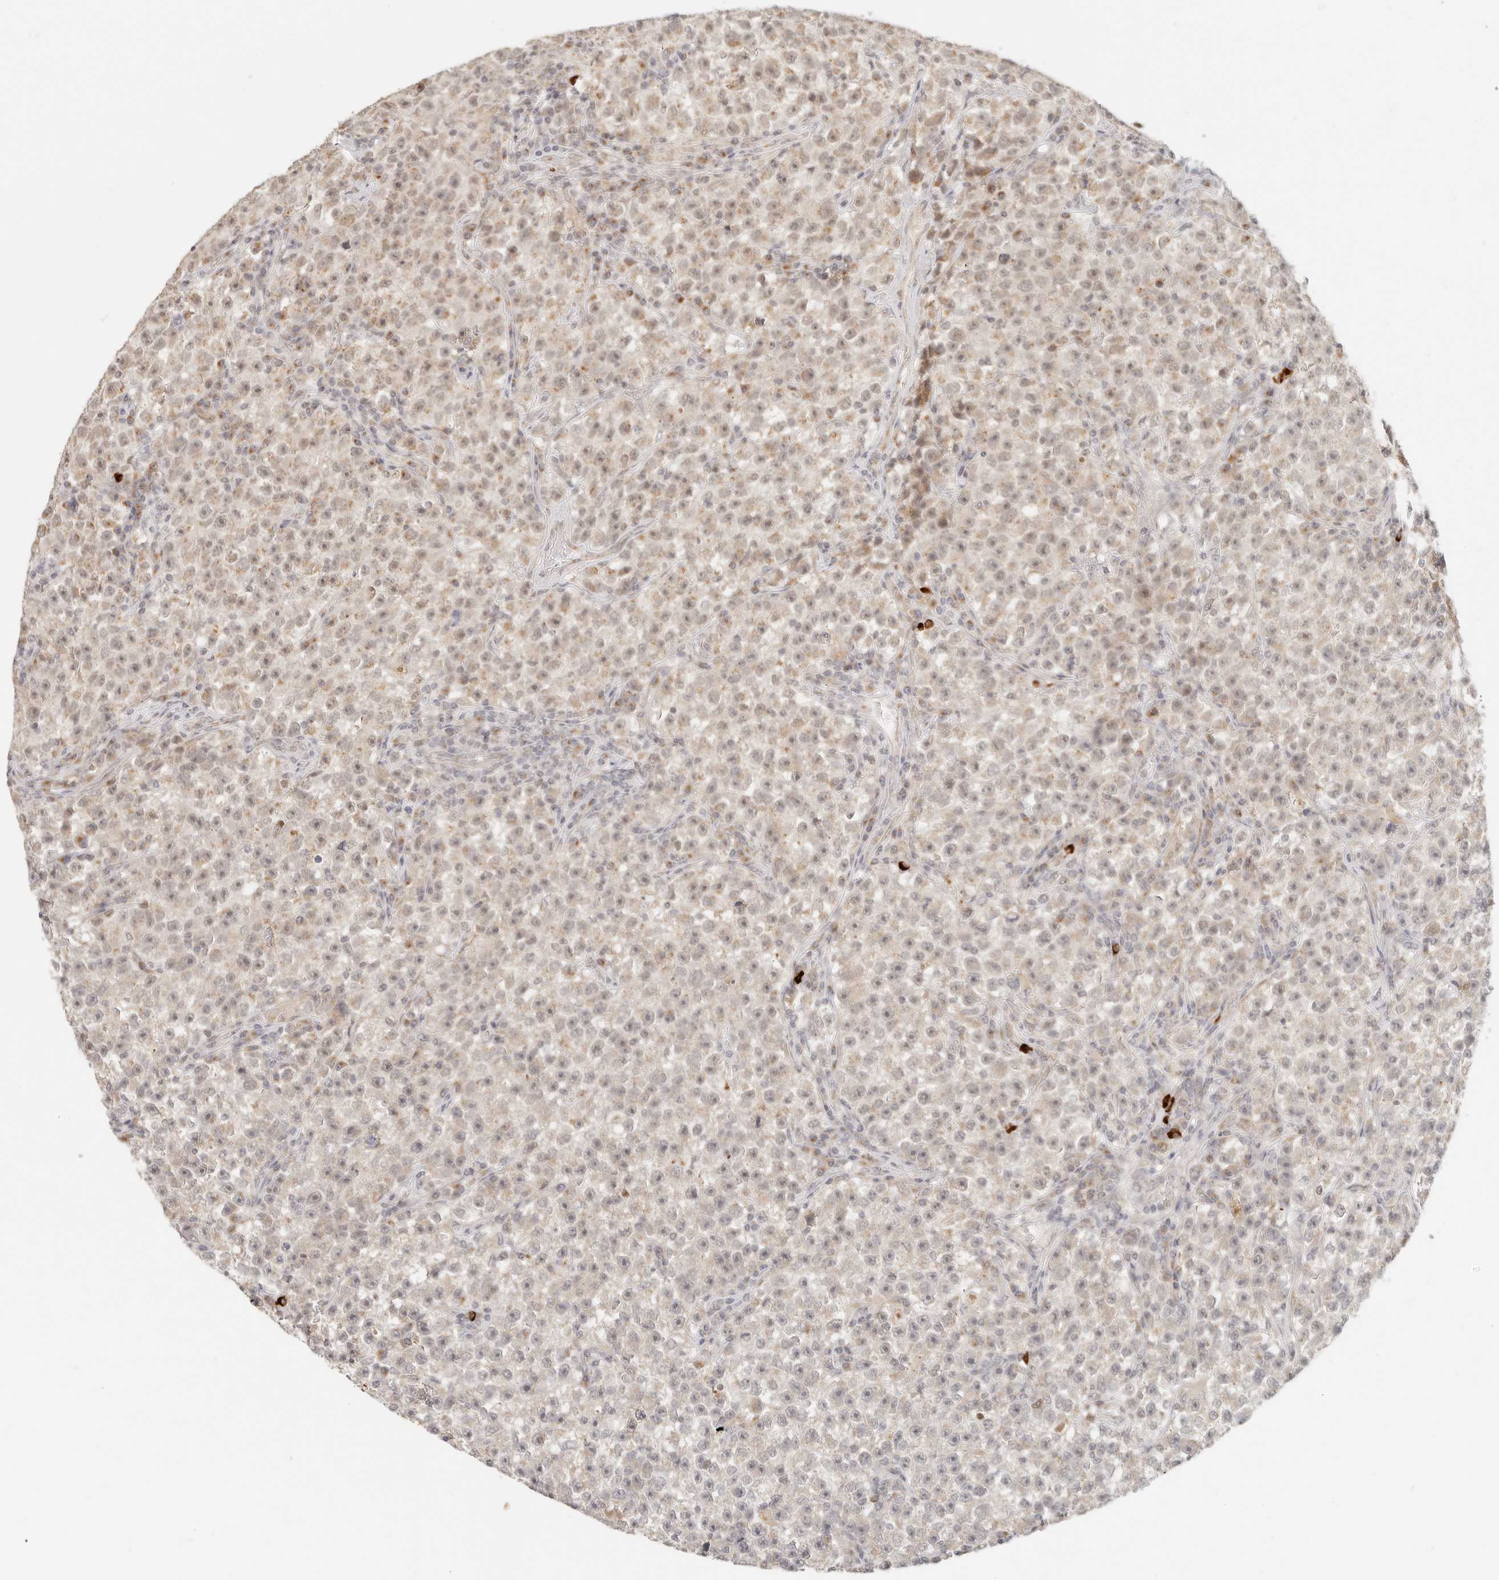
{"staining": {"intensity": "weak", "quantity": "25%-75%", "location": "cytoplasmic/membranous,nuclear"}, "tissue": "testis cancer", "cell_type": "Tumor cells", "image_type": "cancer", "snomed": [{"axis": "morphology", "description": "Seminoma, NOS"}, {"axis": "topography", "description": "Testis"}], "caption": "Protein analysis of testis cancer (seminoma) tissue shows weak cytoplasmic/membranous and nuclear expression in about 25%-75% of tumor cells.", "gene": "INTS11", "patient": {"sex": "male", "age": 22}}